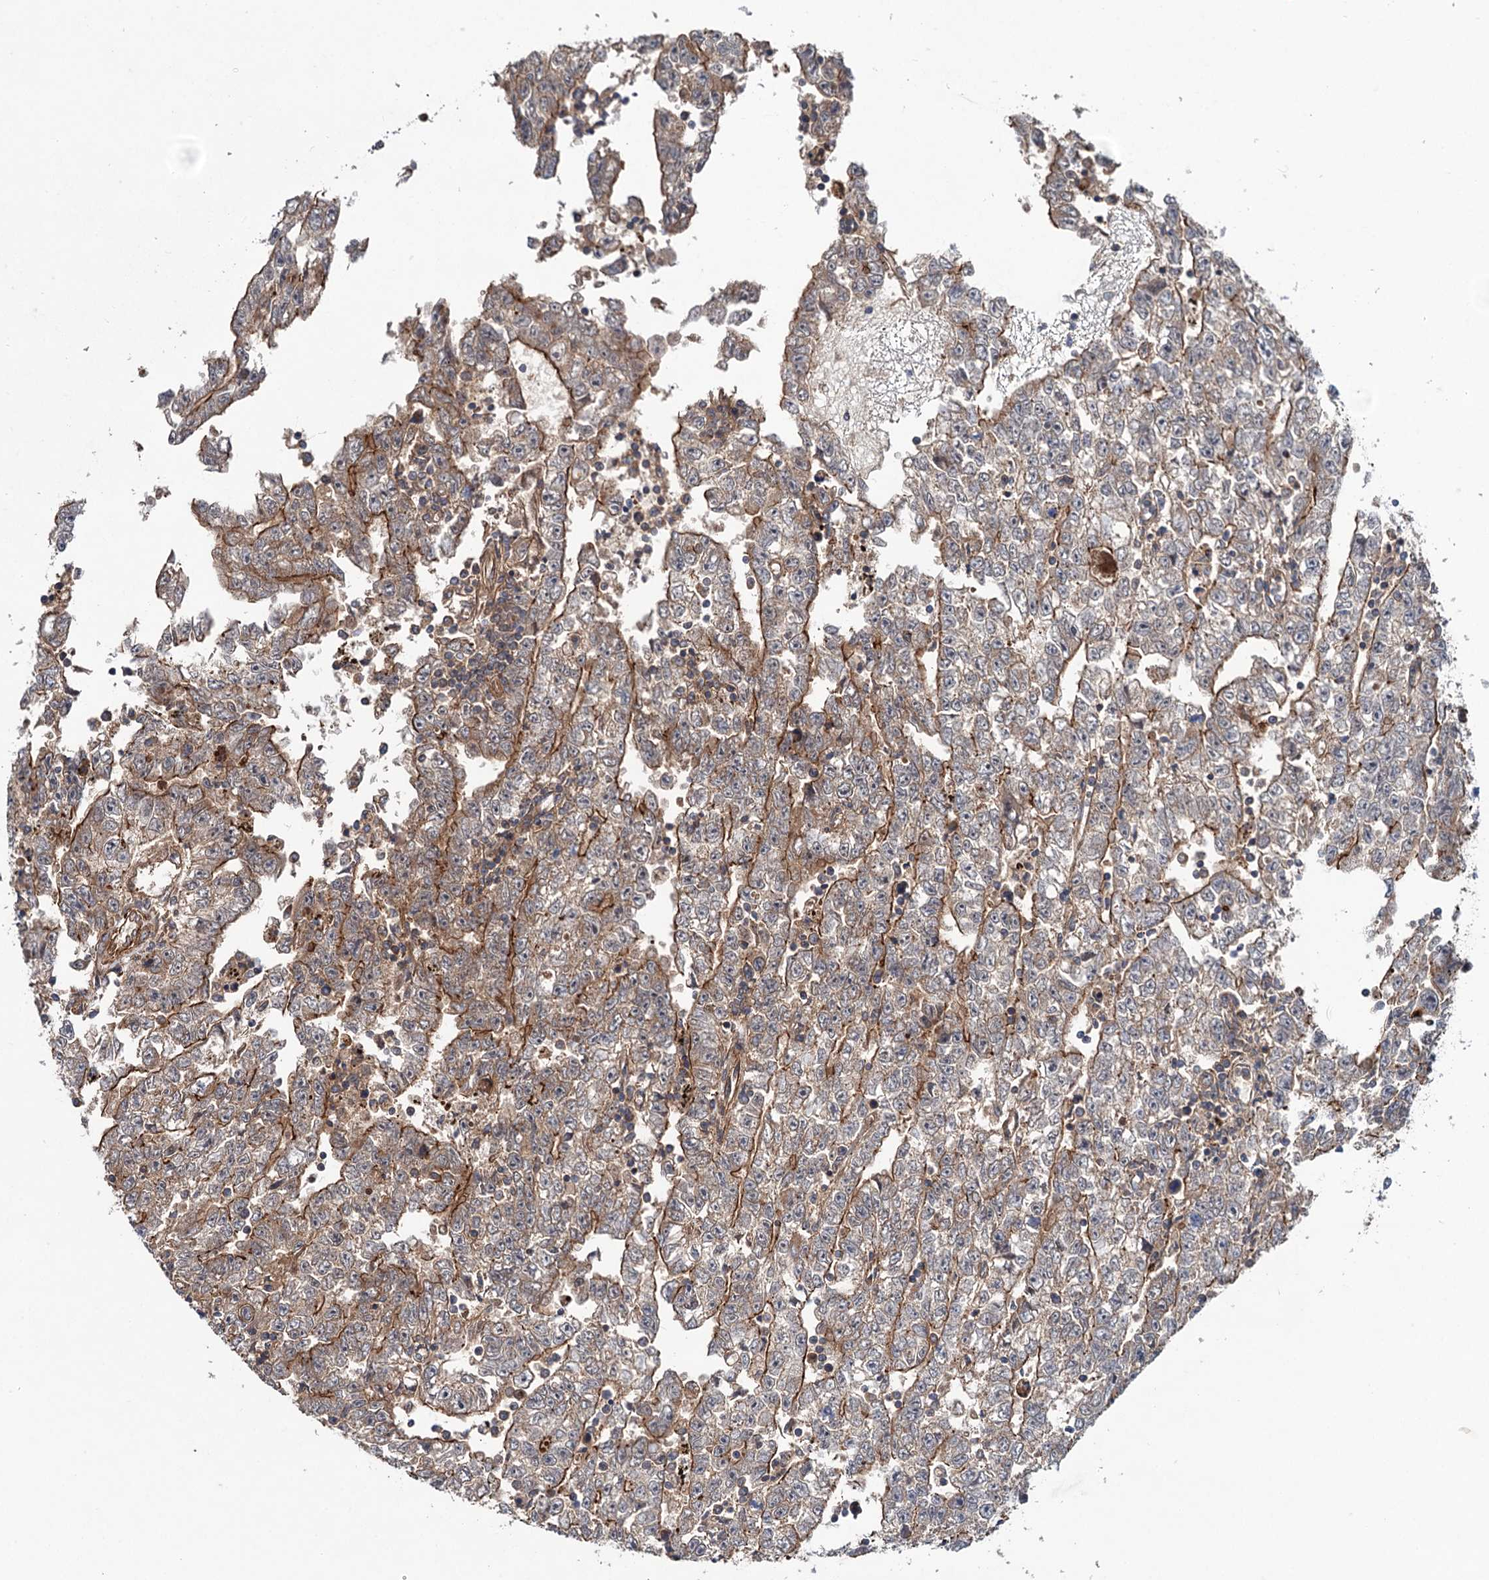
{"staining": {"intensity": "moderate", "quantity": ">75%", "location": "cytoplasmic/membranous"}, "tissue": "testis cancer", "cell_type": "Tumor cells", "image_type": "cancer", "snomed": [{"axis": "morphology", "description": "Carcinoma, Embryonal, NOS"}, {"axis": "topography", "description": "Testis"}], "caption": "Brown immunohistochemical staining in human embryonal carcinoma (testis) reveals moderate cytoplasmic/membranous expression in about >75% of tumor cells.", "gene": "ADGRG4", "patient": {"sex": "male", "age": 25}}